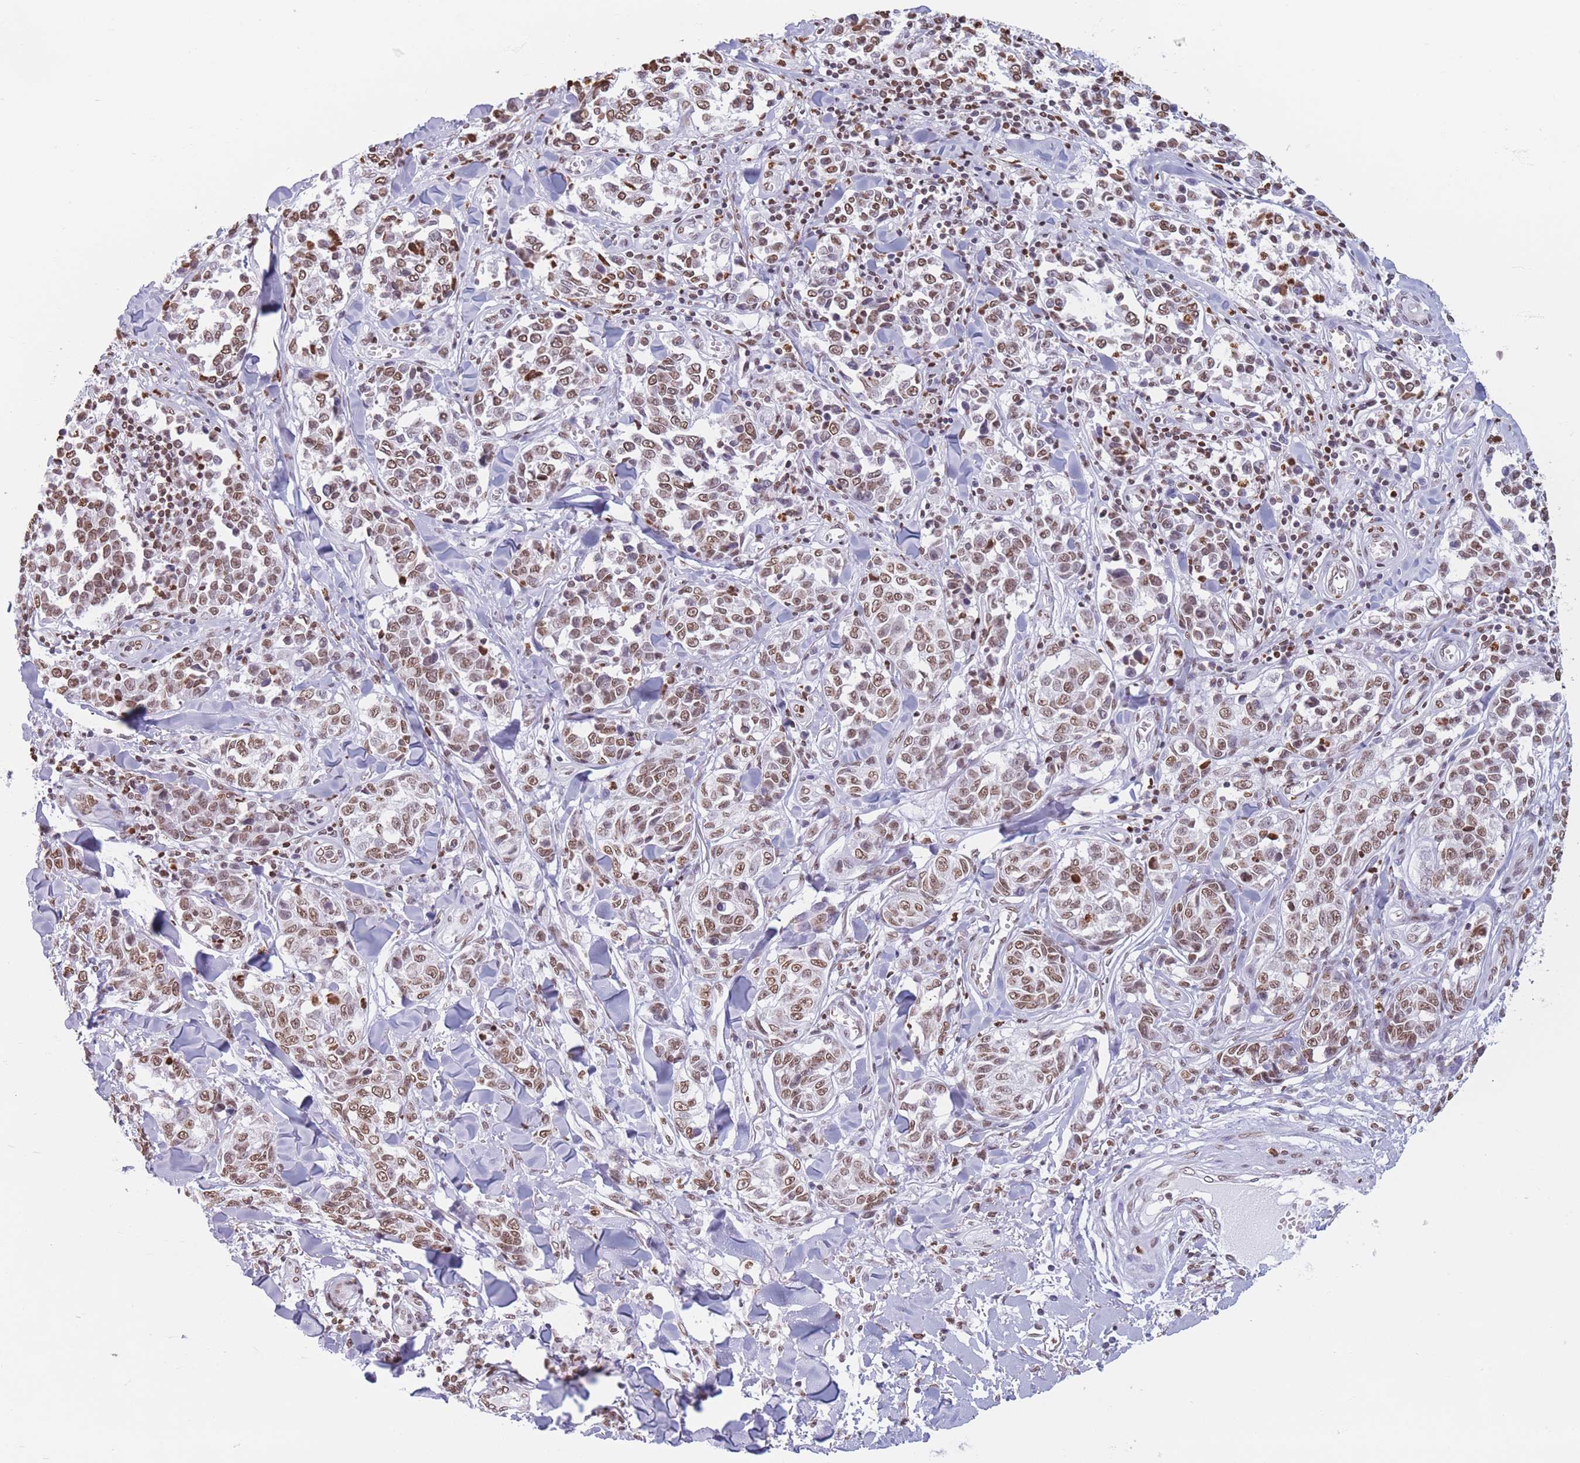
{"staining": {"intensity": "moderate", "quantity": ">75%", "location": "nuclear"}, "tissue": "melanoma", "cell_type": "Tumor cells", "image_type": "cancer", "snomed": [{"axis": "morphology", "description": "Malignant melanoma, NOS"}, {"axis": "topography", "description": "Skin"}], "caption": "The immunohistochemical stain shows moderate nuclear staining in tumor cells of malignant melanoma tissue. The staining was performed using DAB (3,3'-diaminobenzidine), with brown indicating positive protein expression. Nuclei are stained blue with hematoxylin.", "gene": "RYK", "patient": {"sex": "female", "age": 64}}